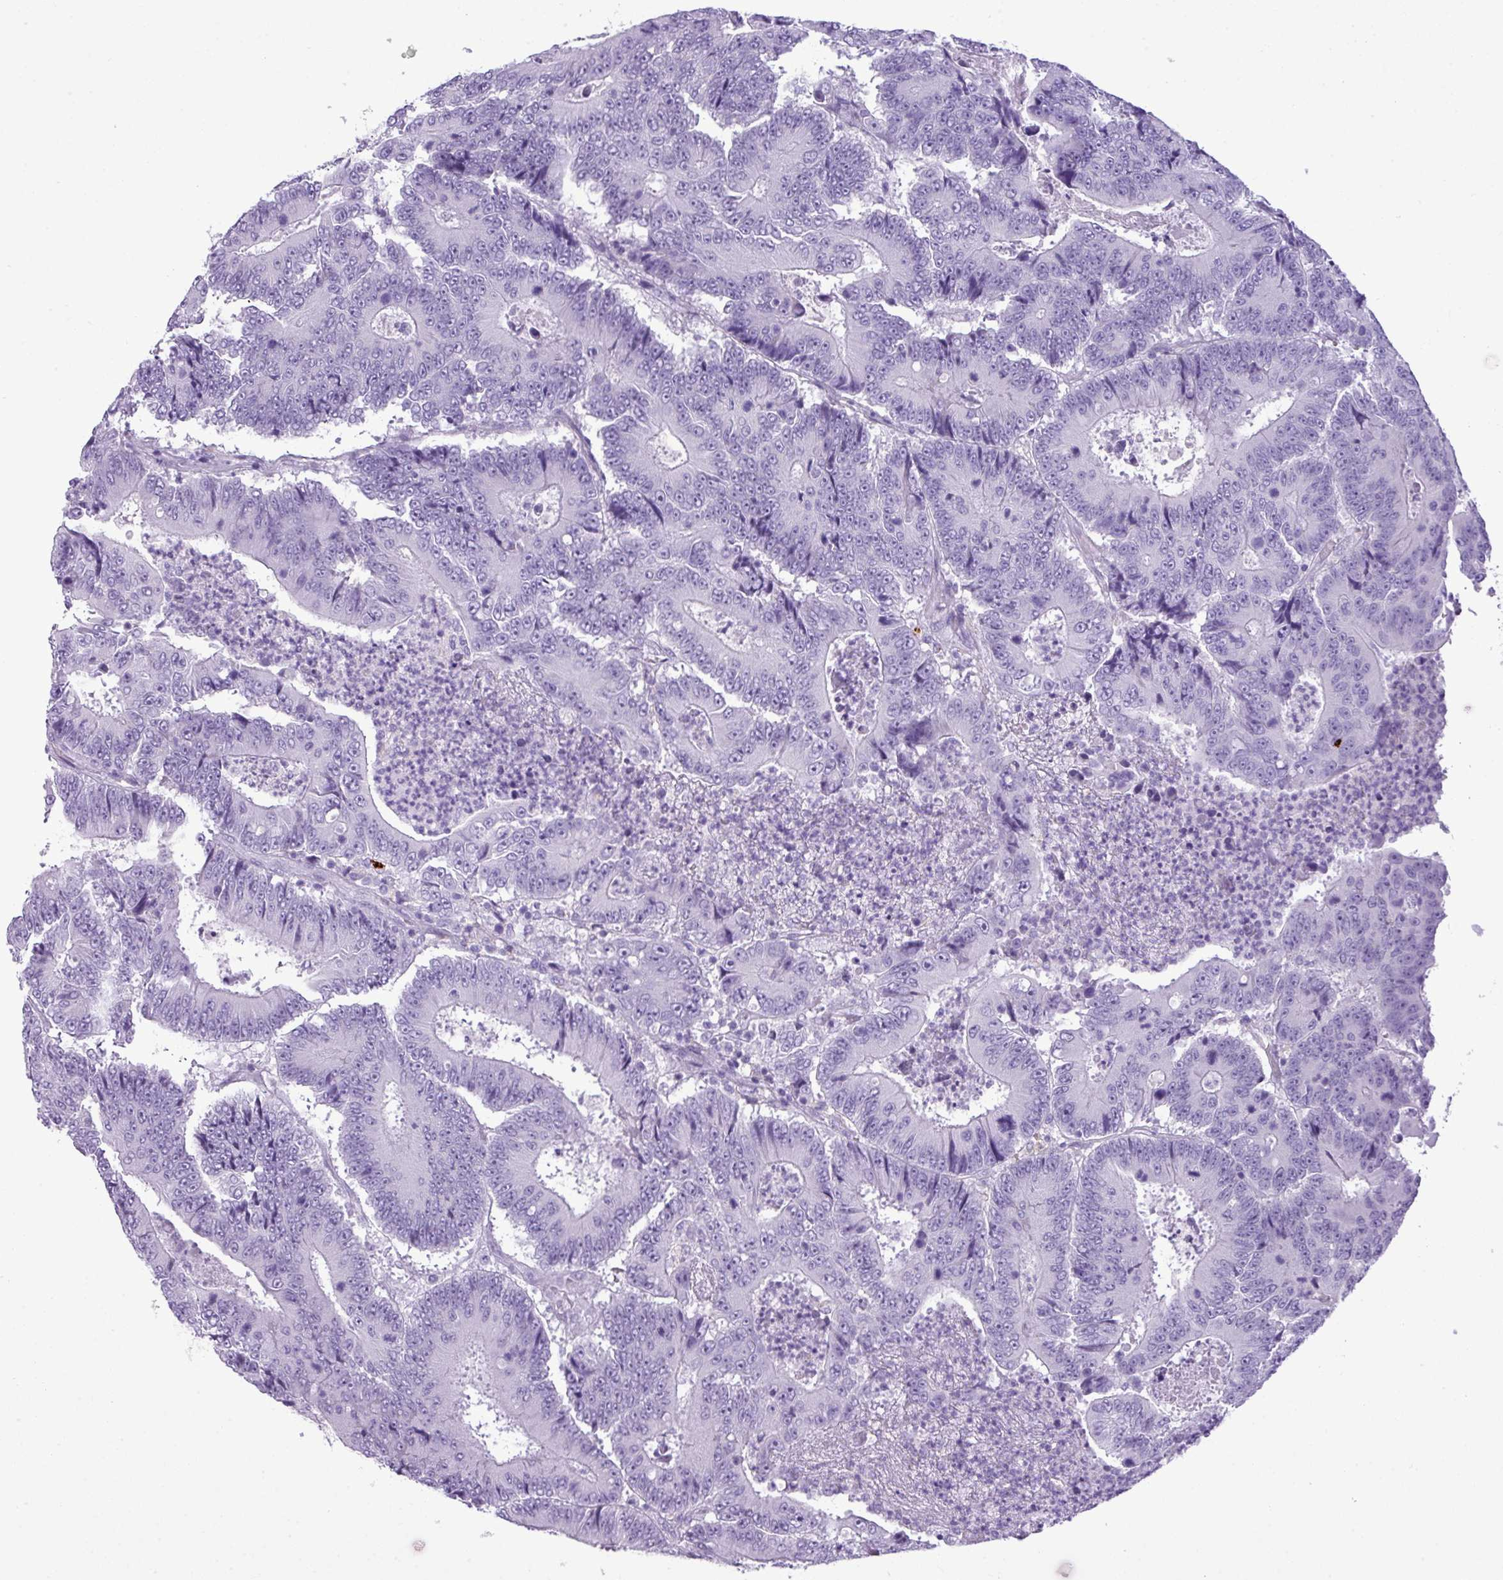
{"staining": {"intensity": "negative", "quantity": "none", "location": "none"}, "tissue": "colorectal cancer", "cell_type": "Tumor cells", "image_type": "cancer", "snomed": [{"axis": "morphology", "description": "Adenocarcinoma, NOS"}, {"axis": "topography", "description": "Colon"}], "caption": "The IHC image has no significant positivity in tumor cells of adenocarcinoma (colorectal) tissue.", "gene": "RBMXL2", "patient": {"sex": "male", "age": 83}}